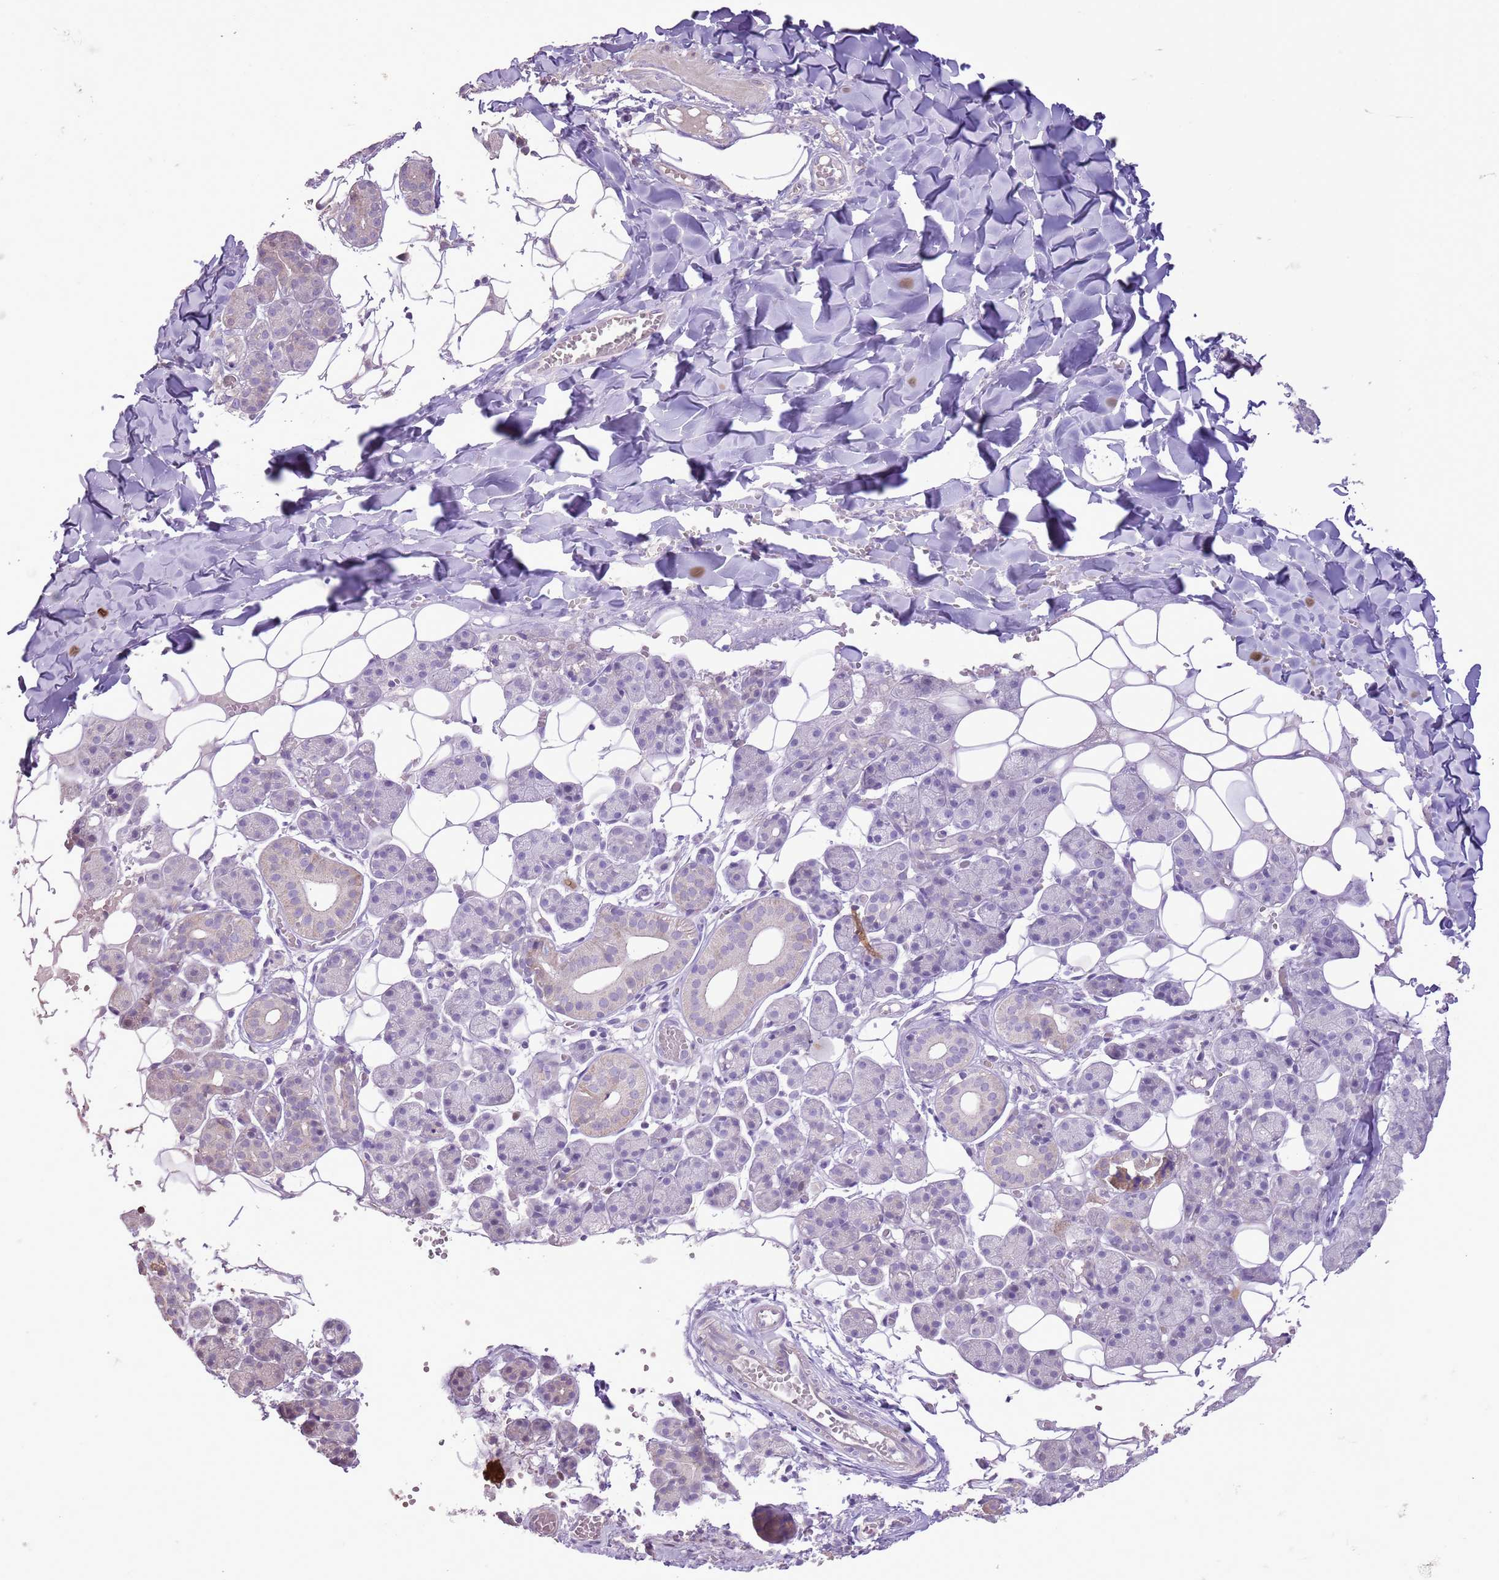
{"staining": {"intensity": "weak", "quantity": "<25%", "location": "cytoplasmic/membranous"}, "tissue": "salivary gland", "cell_type": "Glandular cells", "image_type": "normal", "snomed": [{"axis": "morphology", "description": "Normal tissue, NOS"}, {"axis": "topography", "description": "Salivary gland"}], "caption": "Protein analysis of unremarkable salivary gland shows no significant expression in glandular cells. Nuclei are stained in blue.", "gene": "GMNN", "patient": {"sex": "female", "age": 33}}